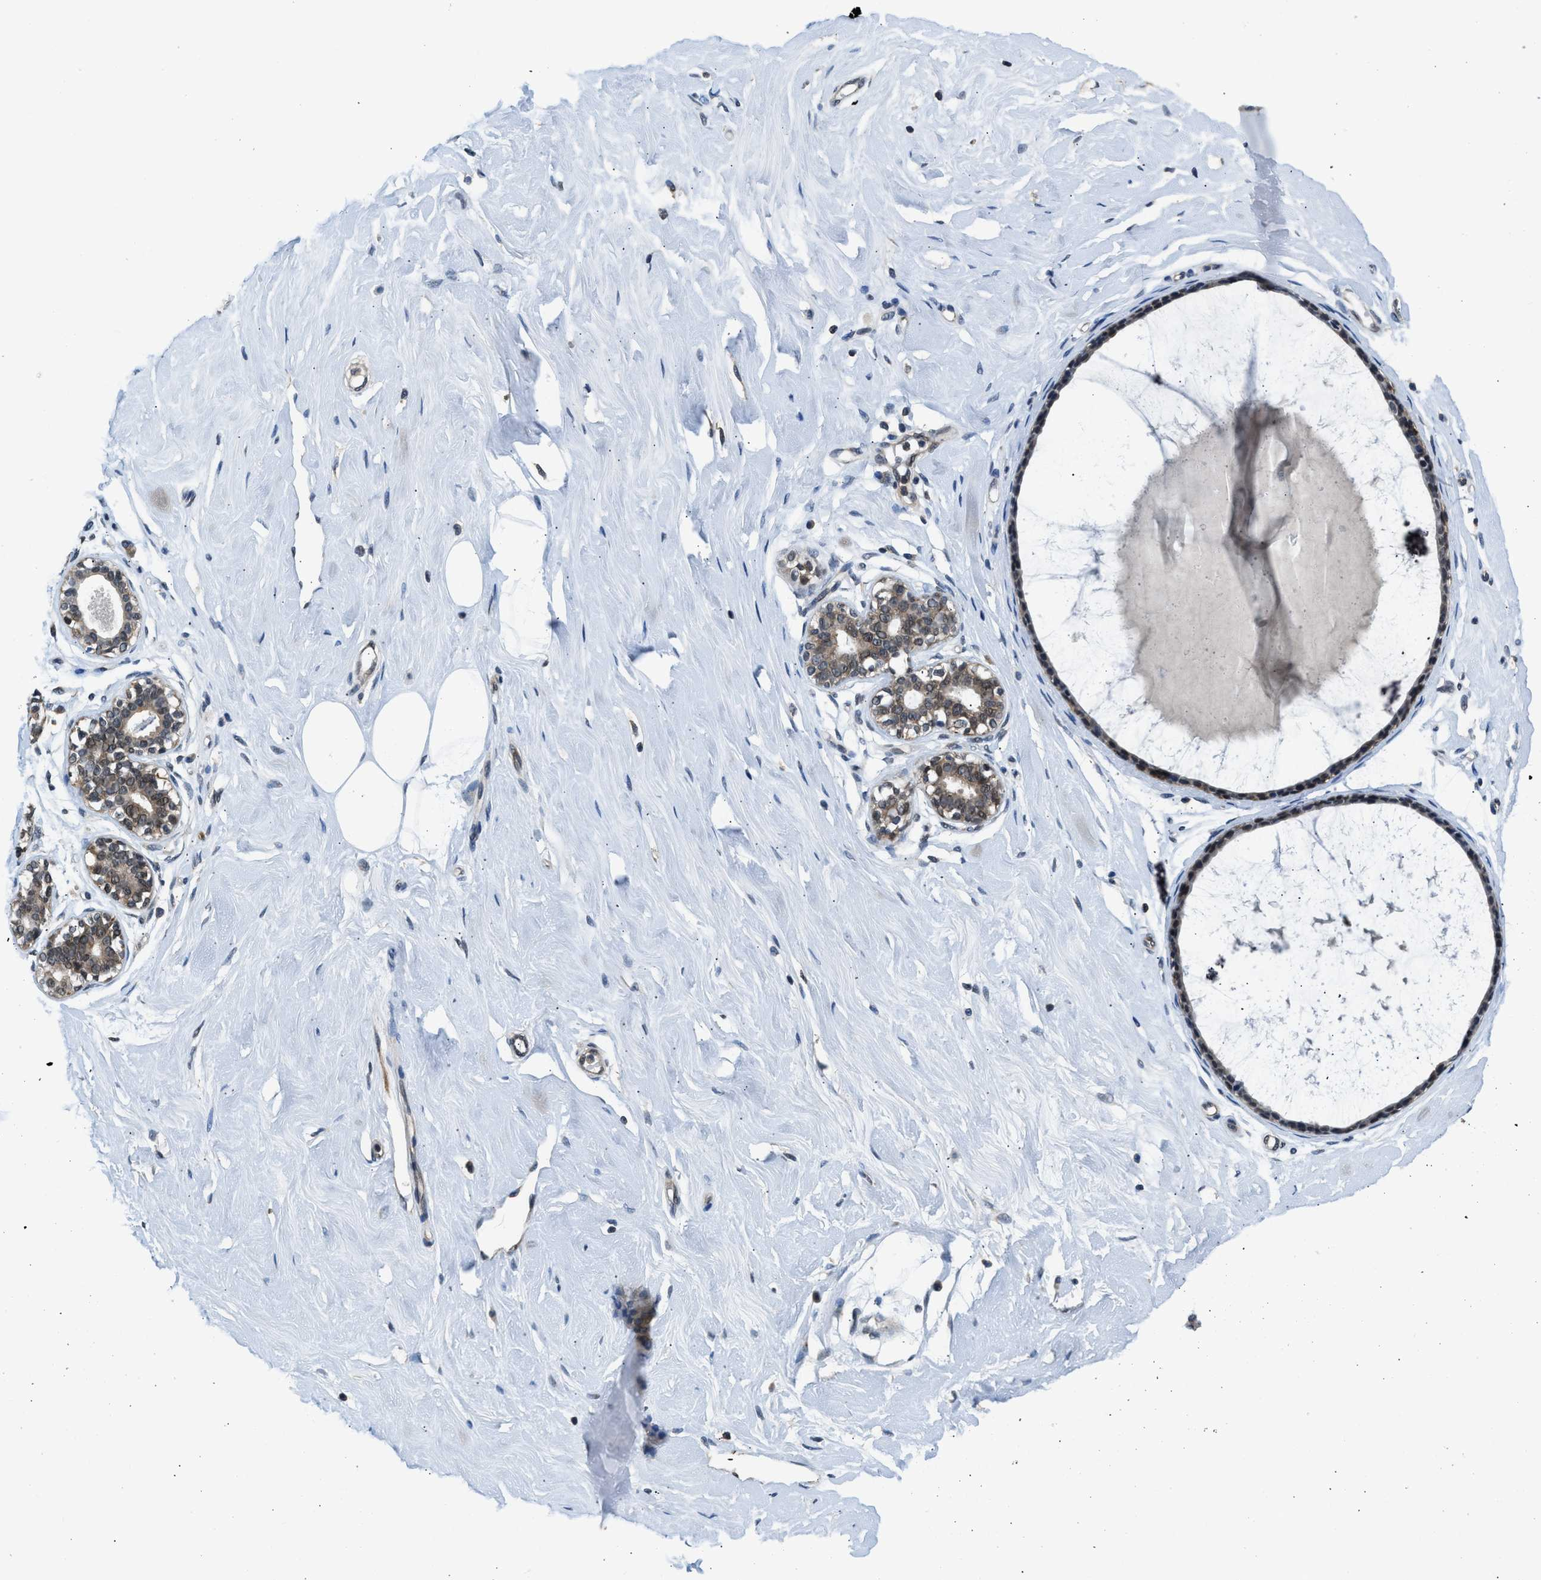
{"staining": {"intensity": "moderate", "quantity": "25%-75%", "location": "nuclear"}, "tissue": "breast", "cell_type": "Adipocytes", "image_type": "normal", "snomed": [{"axis": "morphology", "description": "Normal tissue, NOS"}, {"axis": "topography", "description": "Breast"}], "caption": "About 25%-75% of adipocytes in normal human breast reveal moderate nuclear protein staining as visualized by brown immunohistochemical staining.", "gene": "MTMR1", "patient": {"sex": "female", "age": 23}}